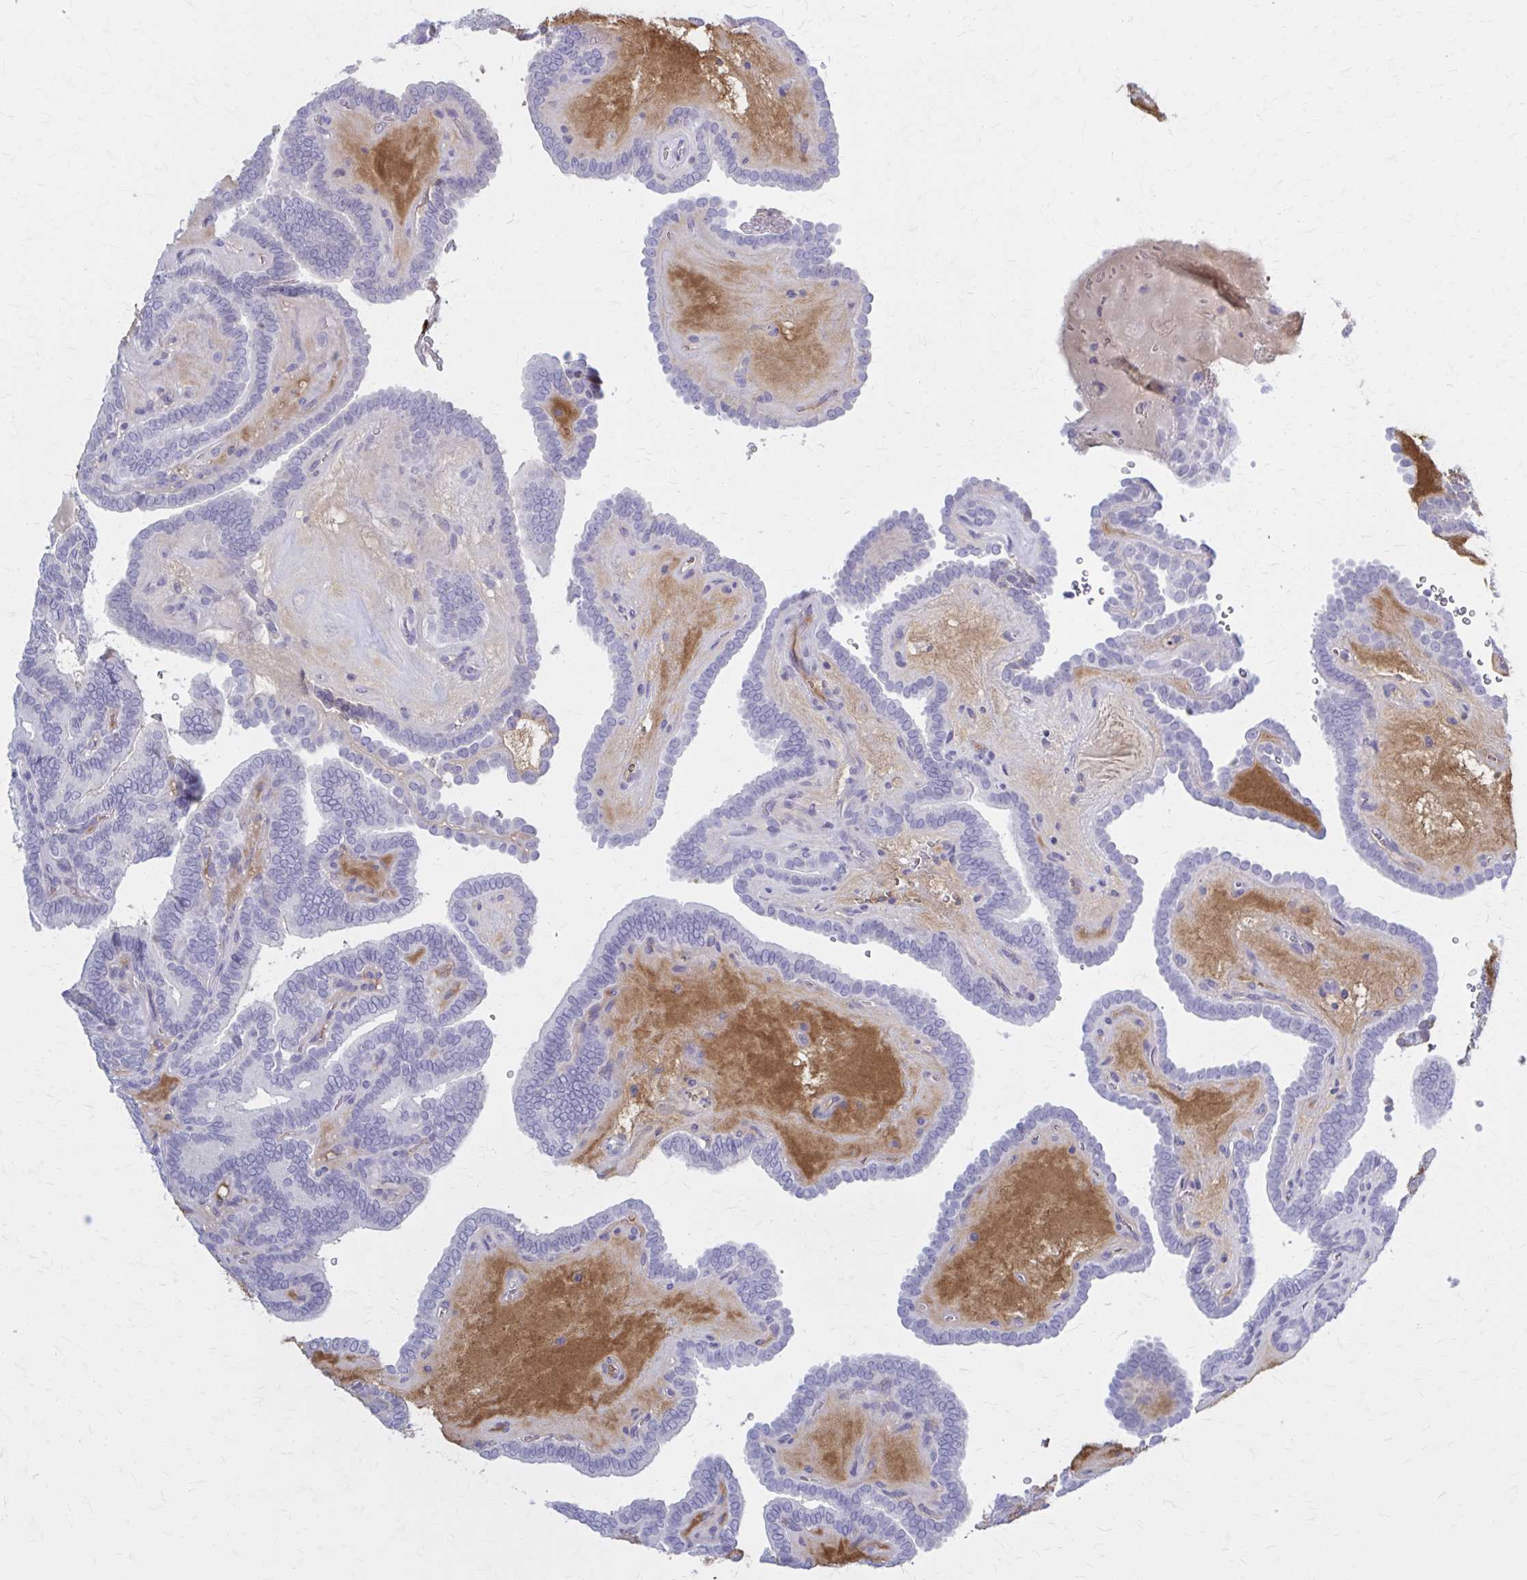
{"staining": {"intensity": "negative", "quantity": "none", "location": "none"}, "tissue": "thyroid cancer", "cell_type": "Tumor cells", "image_type": "cancer", "snomed": [{"axis": "morphology", "description": "Papillary adenocarcinoma, NOS"}, {"axis": "topography", "description": "Thyroid gland"}], "caption": "High magnification brightfield microscopy of thyroid cancer (papillary adenocarcinoma) stained with DAB (3,3'-diaminobenzidine) (brown) and counterstained with hematoxylin (blue): tumor cells show no significant positivity.", "gene": "SERPIND1", "patient": {"sex": "female", "age": 21}}